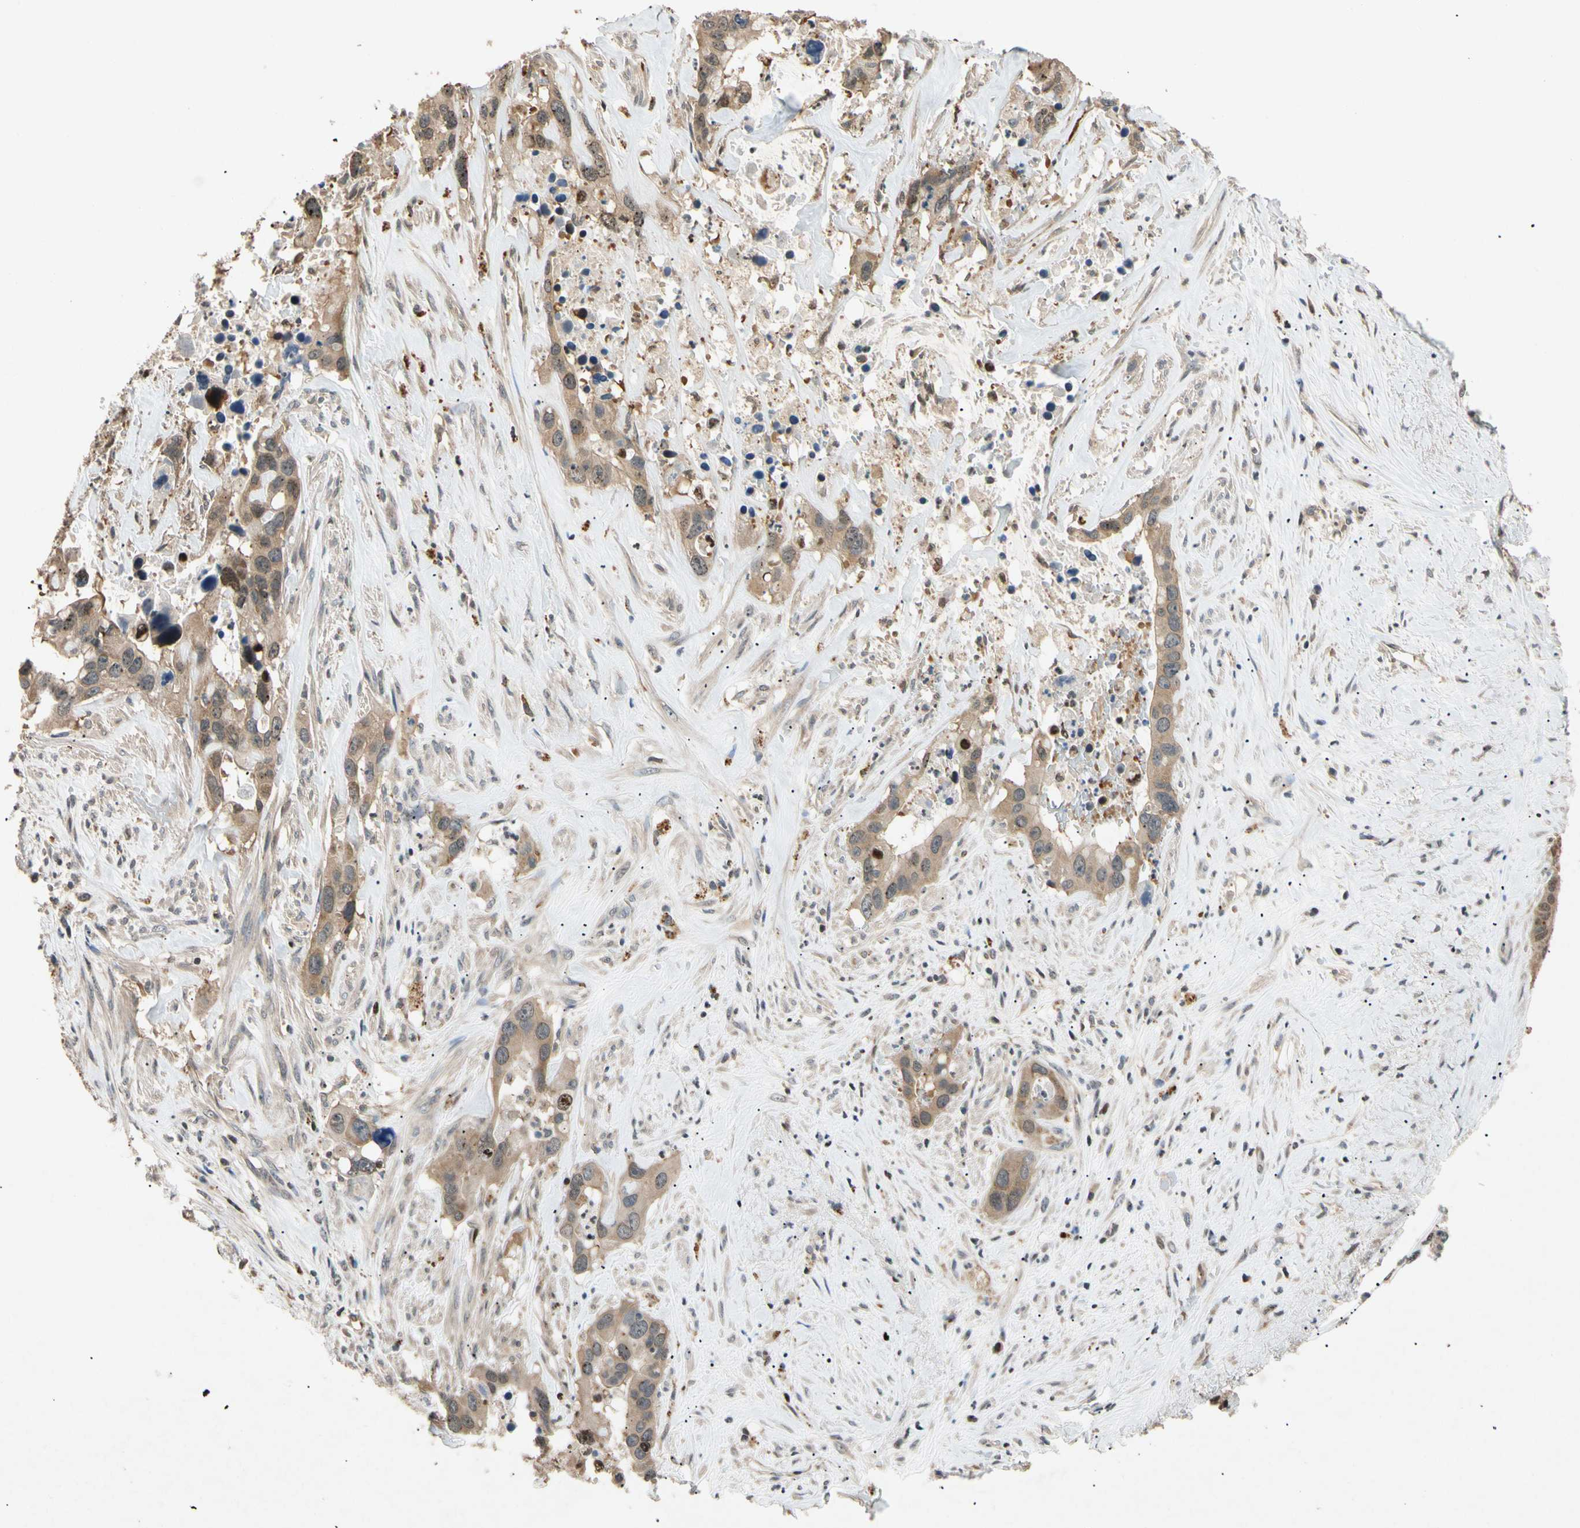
{"staining": {"intensity": "weak", "quantity": ">75%", "location": "cytoplasmic/membranous"}, "tissue": "liver cancer", "cell_type": "Tumor cells", "image_type": "cancer", "snomed": [{"axis": "morphology", "description": "Cholangiocarcinoma"}, {"axis": "topography", "description": "Liver"}], "caption": "Liver cholangiocarcinoma tissue demonstrates weak cytoplasmic/membranous positivity in about >75% of tumor cells", "gene": "EIF1AX", "patient": {"sex": "female", "age": 65}}